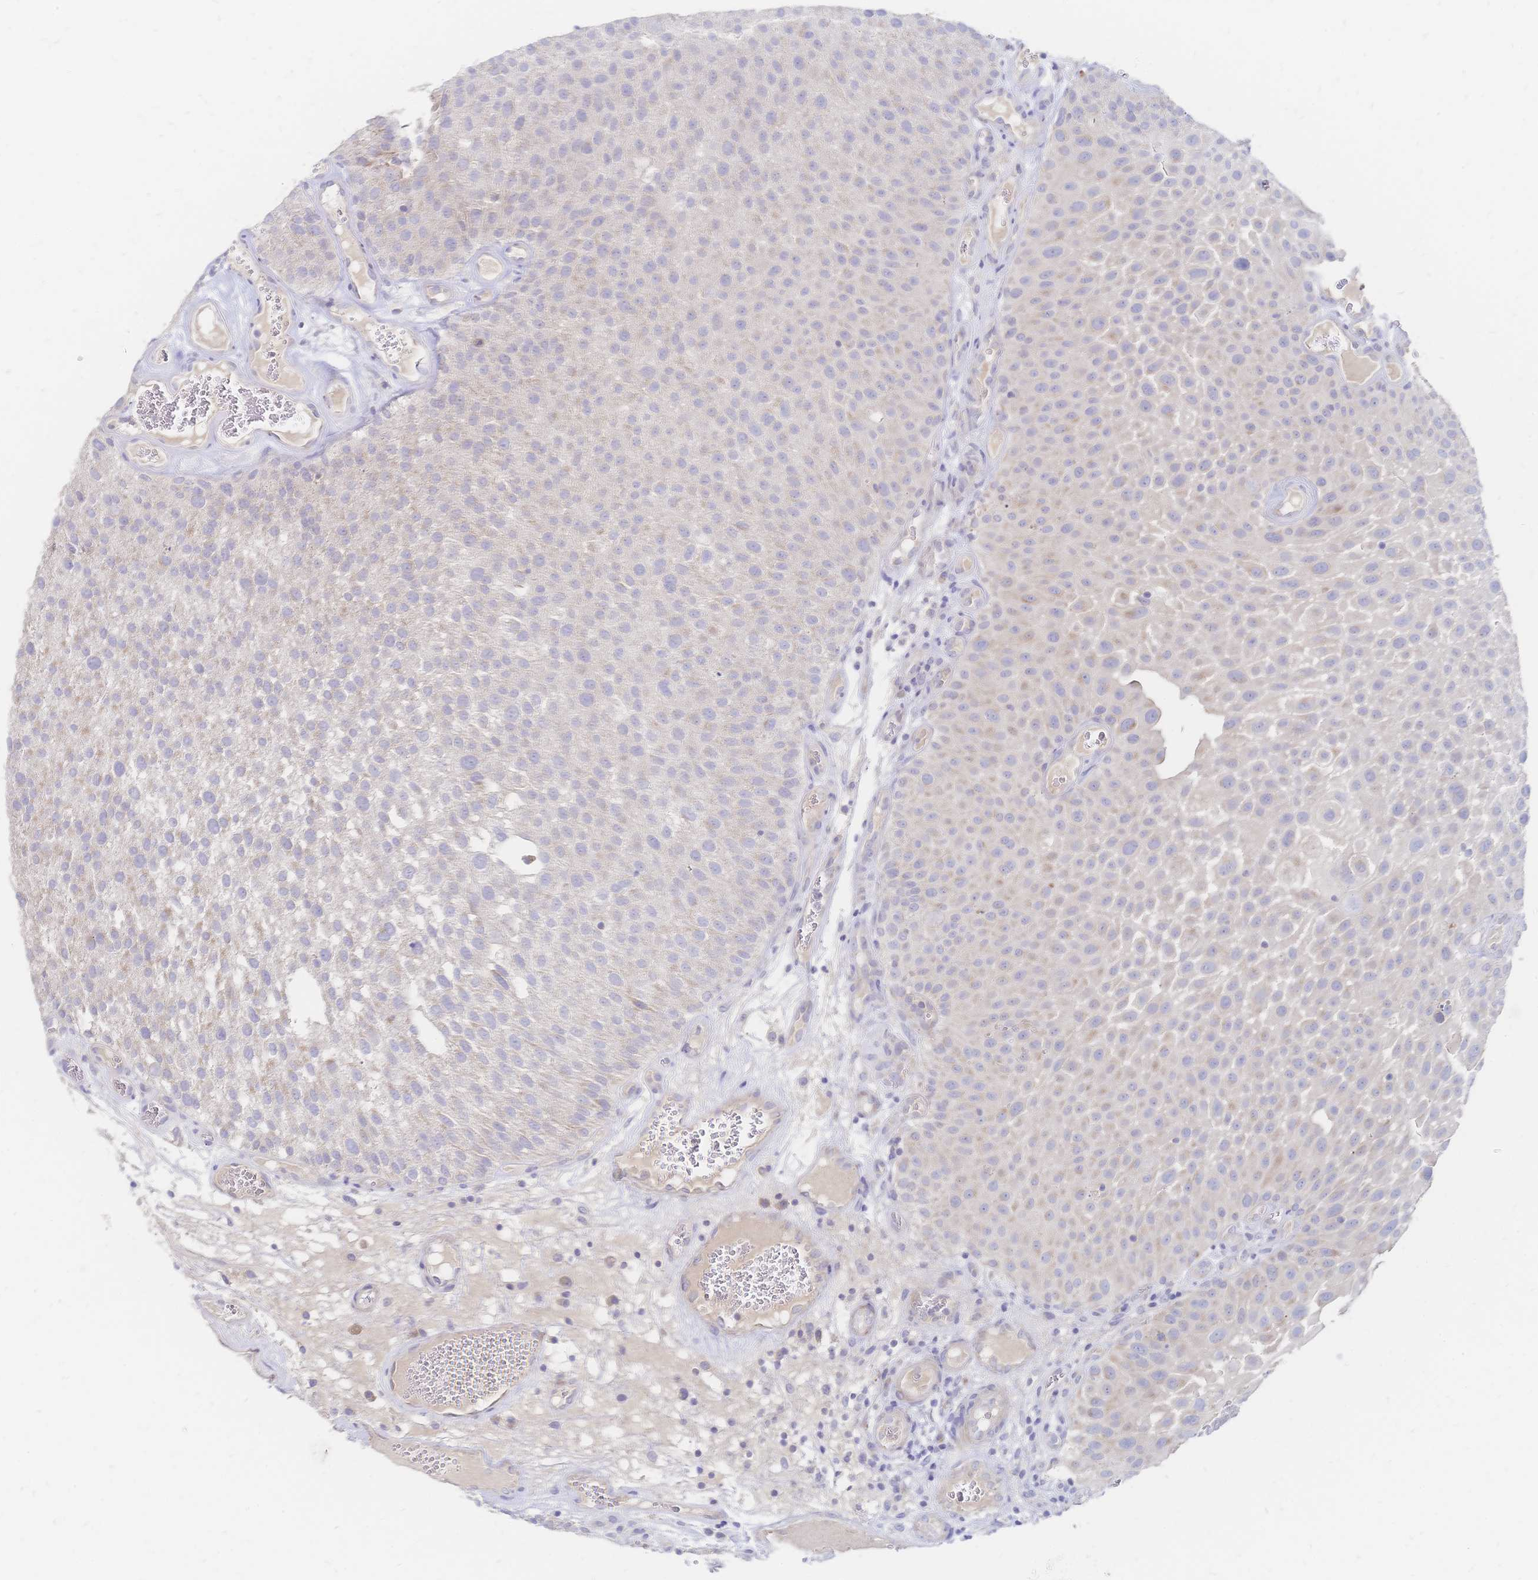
{"staining": {"intensity": "weak", "quantity": "<25%", "location": "cytoplasmic/membranous"}, "tissue": "urothelial cancer", "cell_type": "Tumor cells", "image_type": "cancer", "snomed": [{"axis": "morphology", "description": "Urothelial carcinoma, Low grade"}, {"axis": "topography", "description": "Urinary bladder"}], "caption": "Immunohistochemistry (IHC) photomicrograph of neoplastic tissue: human urothelial cancer stained with DAB (3,3'-diaminobenzidine) shows no significant protein staining in tumor cells.", "gene": "VWC2L", "patient": {"sex": "male", "age": 72}}